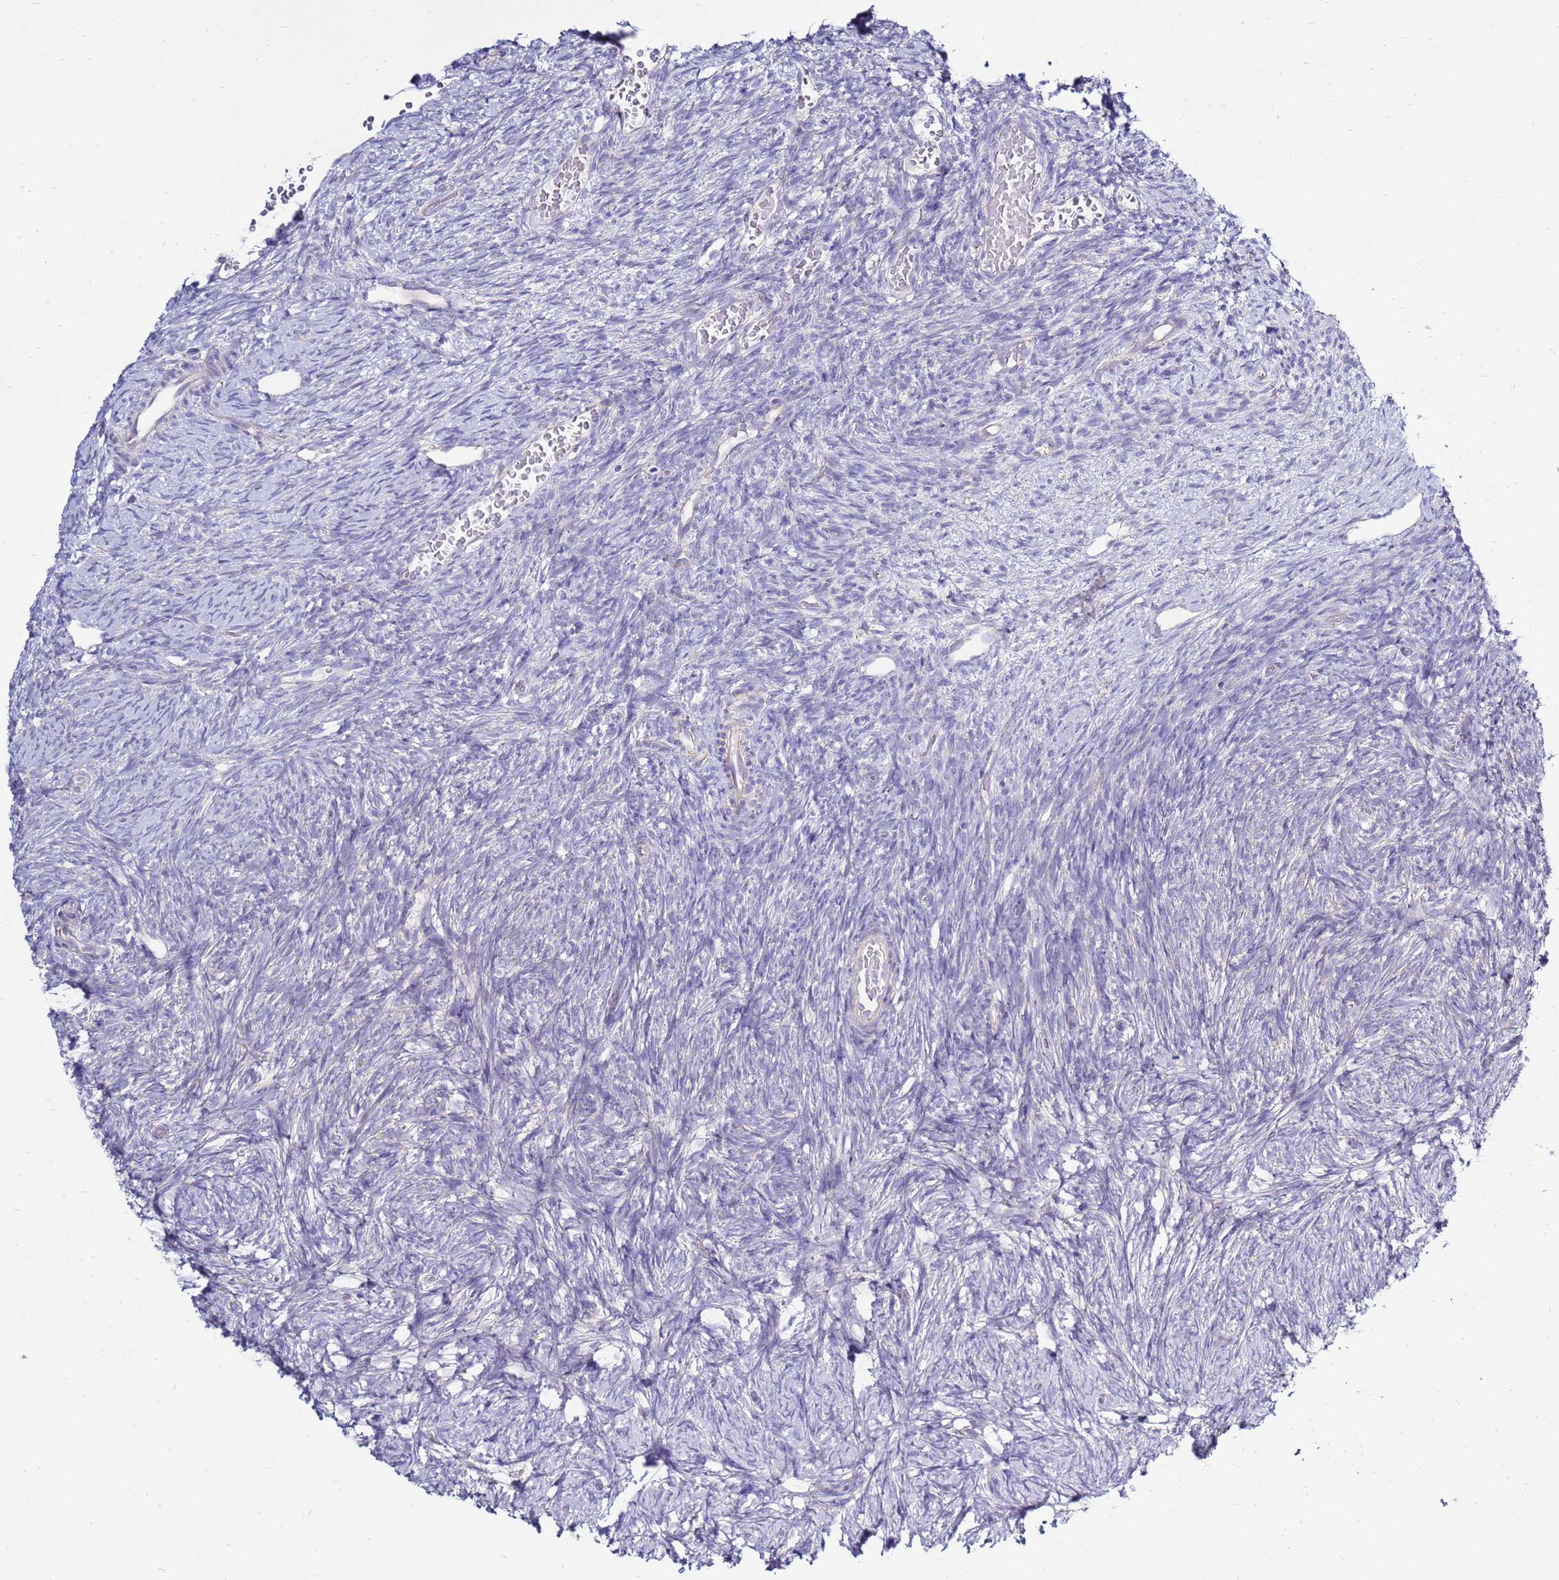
{"staining": {"intensity": "negative", "quantity": "none", "location": "none"}, "tissue": "ovary", "cell_type": "Ovarian stroma cells", "image_type": "normal", "snomed": [{"axis": "morphology", "description": "Normal tissue, NOS"}, {"axis": "topography", "description": "Ovary"}], "caption": "Immunohistochemistry (IHC) of unremarkable human ovary displays no positivity in ovarian stroma cells. (Brightfield microscopy of DAB (3,3'-diaminobenzidine) immunohistochemistry at high magnification).", "gene": "IGF1R", "patient": {"sex": "female", "age": 39}}